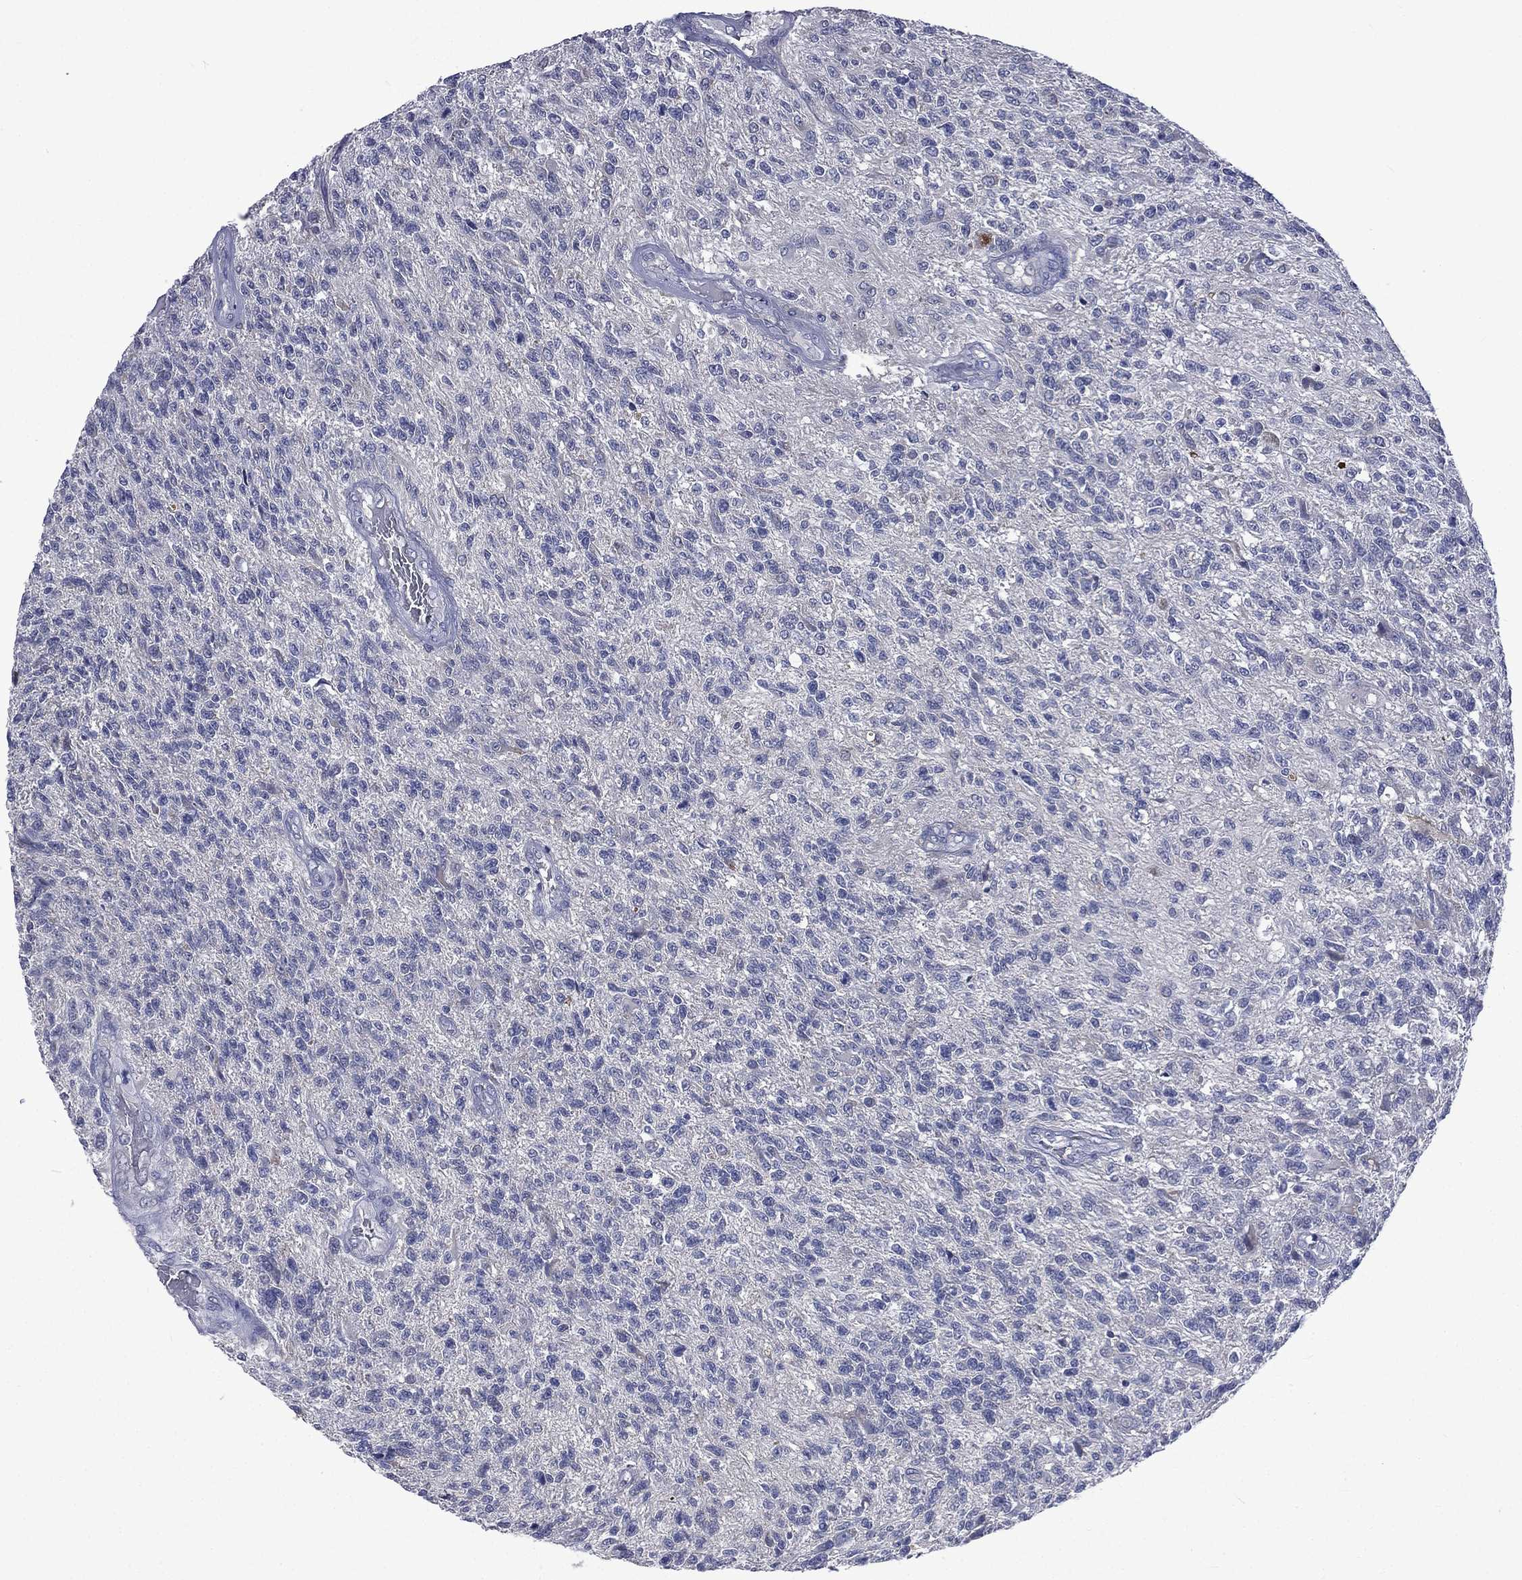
{"staining": {"intensity": "negative", "quantity": "none", "location": "none"}, "tissue": "glioma", "cell_type": "Tumor cells", "image_type": "cancer", "snomed": [{"axis": "morphology", "description": "Glioma, malignant, High grade"}, {"axis": "topography", "description": "Brain"}], "caption": "IHC micrograph of neoplastic tissue: glioma stained with DAB (3,3'-diaminobenzidine) exhibits no significant protein expression in tumor cells.", "gene": "CA12", "patient": {"sex": "male", "age": 56}}